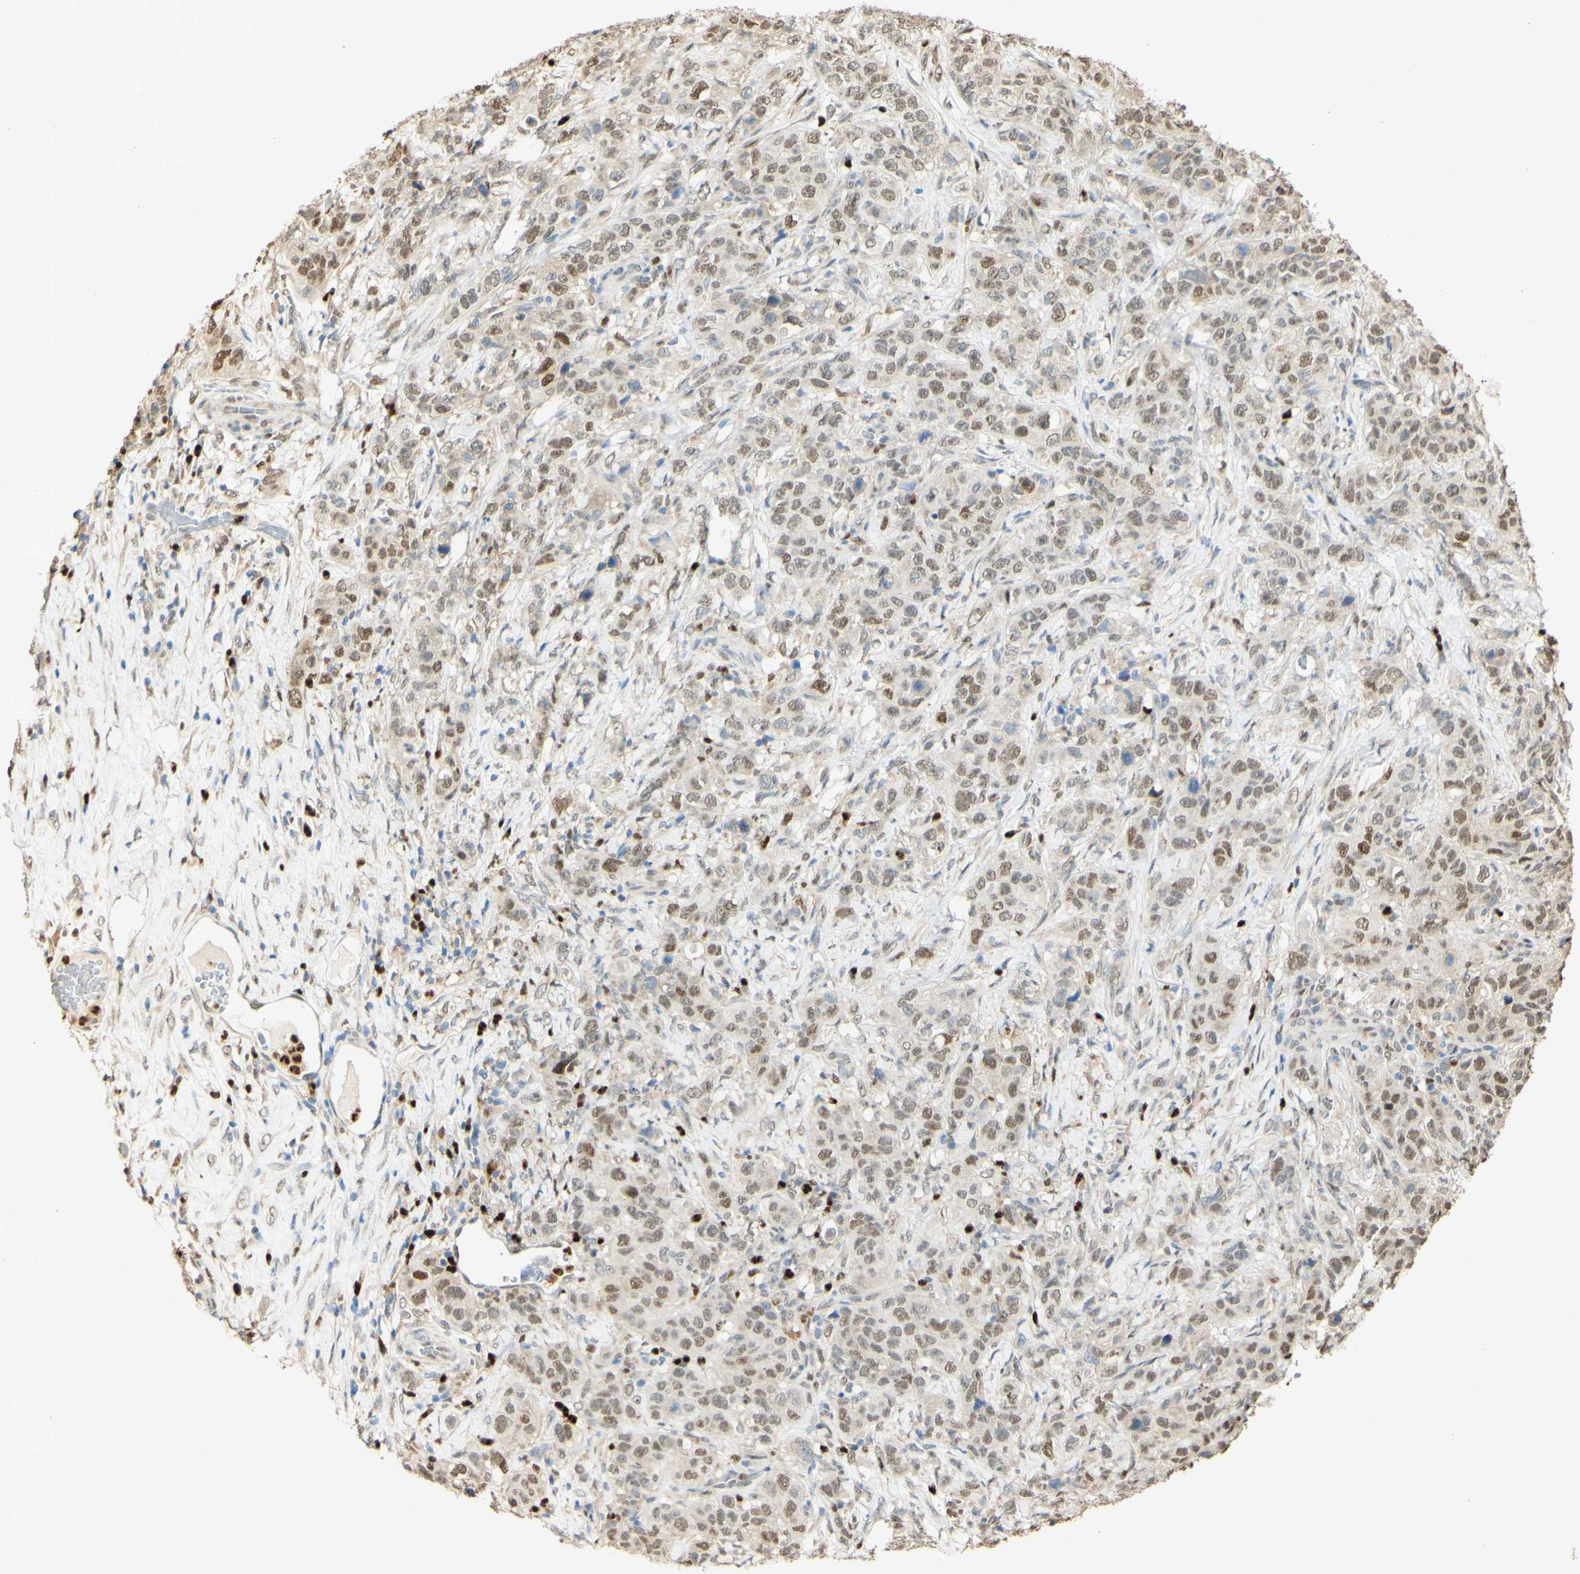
{"staining": {"intensity": "weak", "quantity": ">75%", "location": "nuclear"}, "tissue": "stomach cancer", "cell_type": "Tumor cells", "image_type": "cancer", "snomed": [{"axis": "morphology", "description": "Adenocarcinoma, NOS"}, {"axis": "topography", "description": "Stomach"}], "caption": "Human stomach cancer stained for a protein (brown) exhibits weak nuclear positive positivity in about >75% of tumor cells.", "gene": "MAP3K4", "patient": {"sex": "male", "age": 48}}